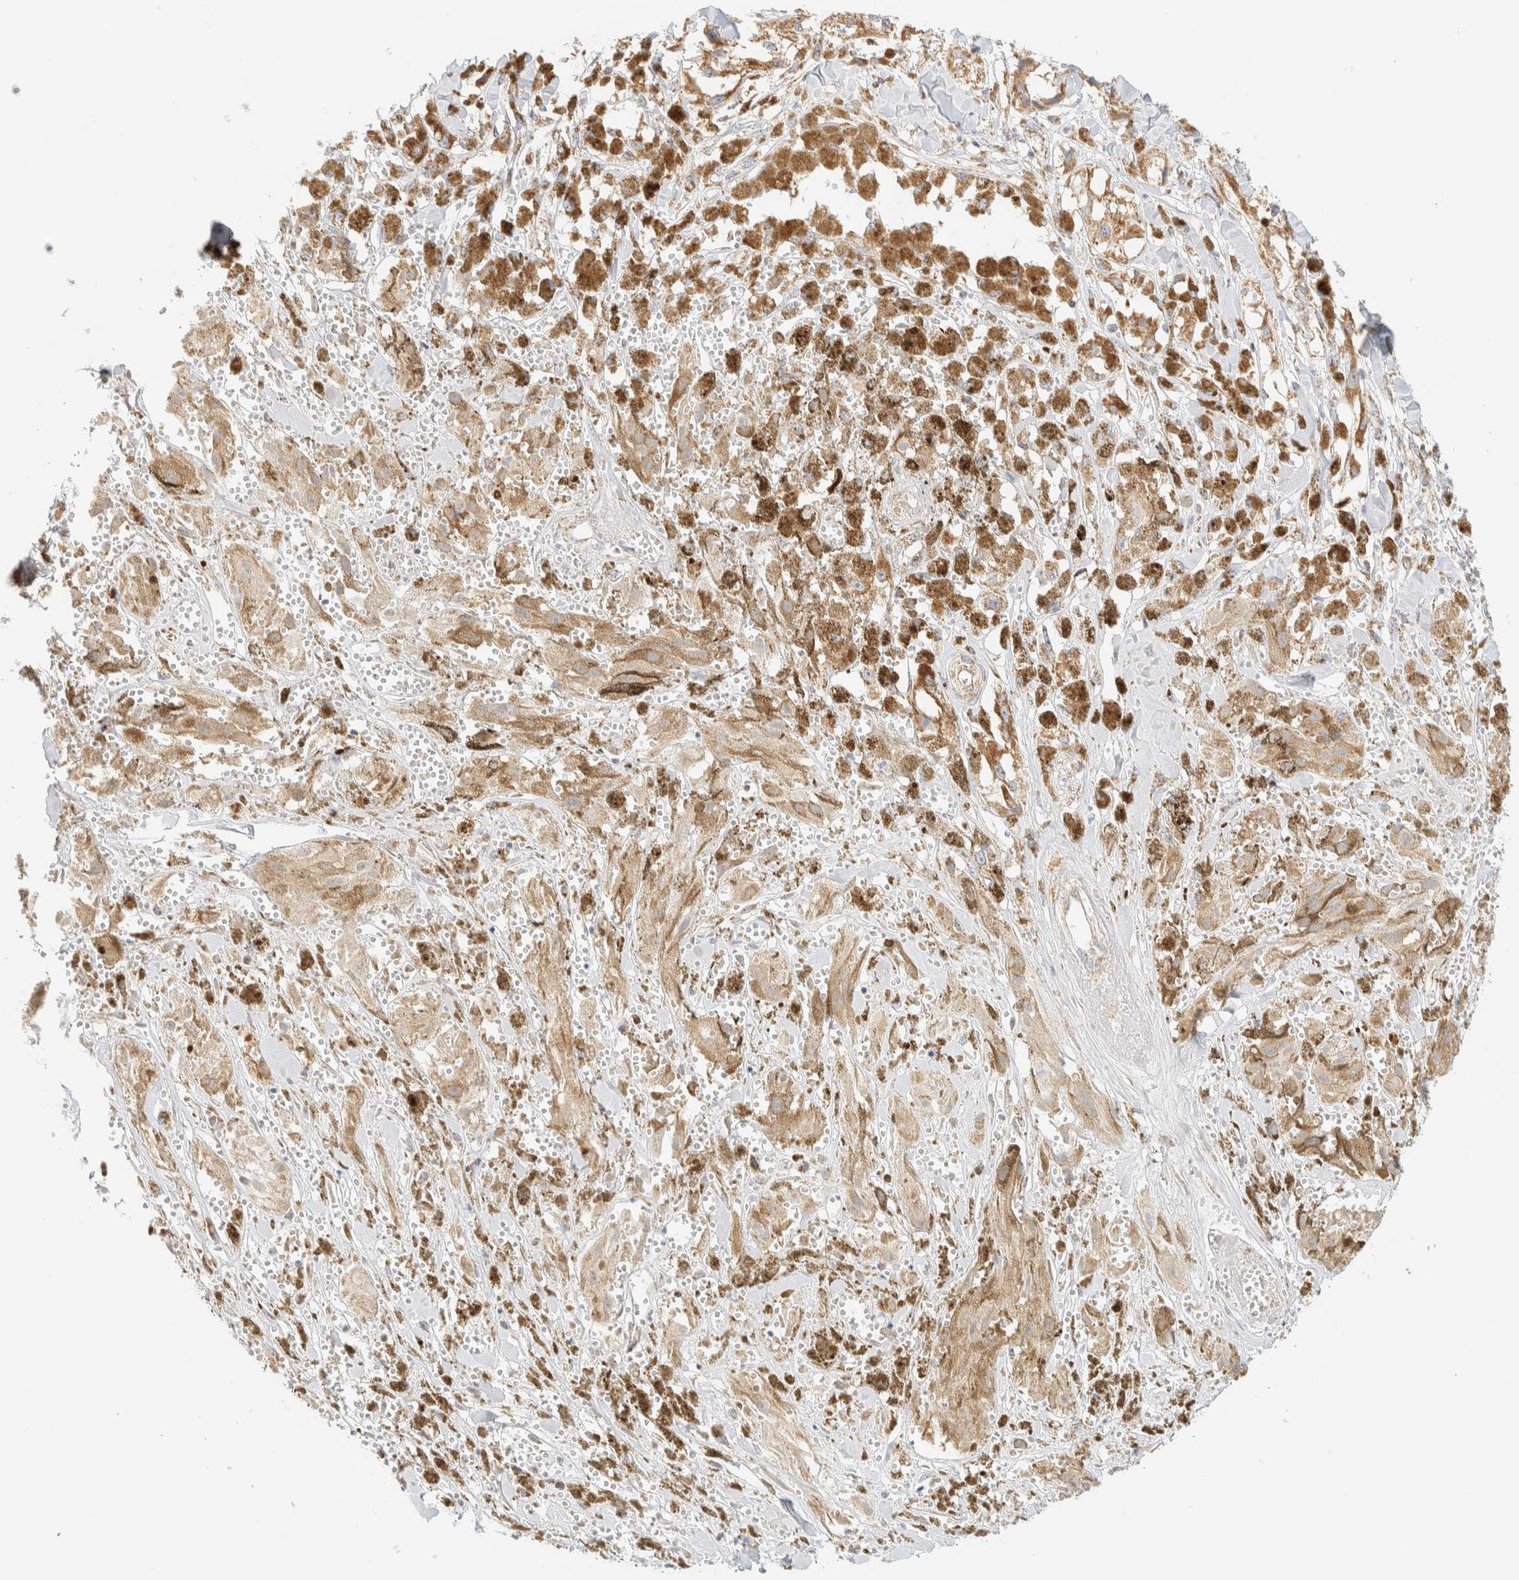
{"staining": {"intensity": "moderate", "quantity": ">75%", "location": "cytoplasmic/membranous"}, "tissue": "melanoma", "cell_type": "Tumor cells", "image_type": "cancer", "snomed": [{"axis": "morphology", "description": "Malignant melanoma, NOS"}, {"axis": "topography", "description": "Skin"}], "caption": "Melanoma stained with a protein marker reveals moderate staining in tumor cells.", "gene": "APBB2", "patient": {"sex": "male", "age": 88}}